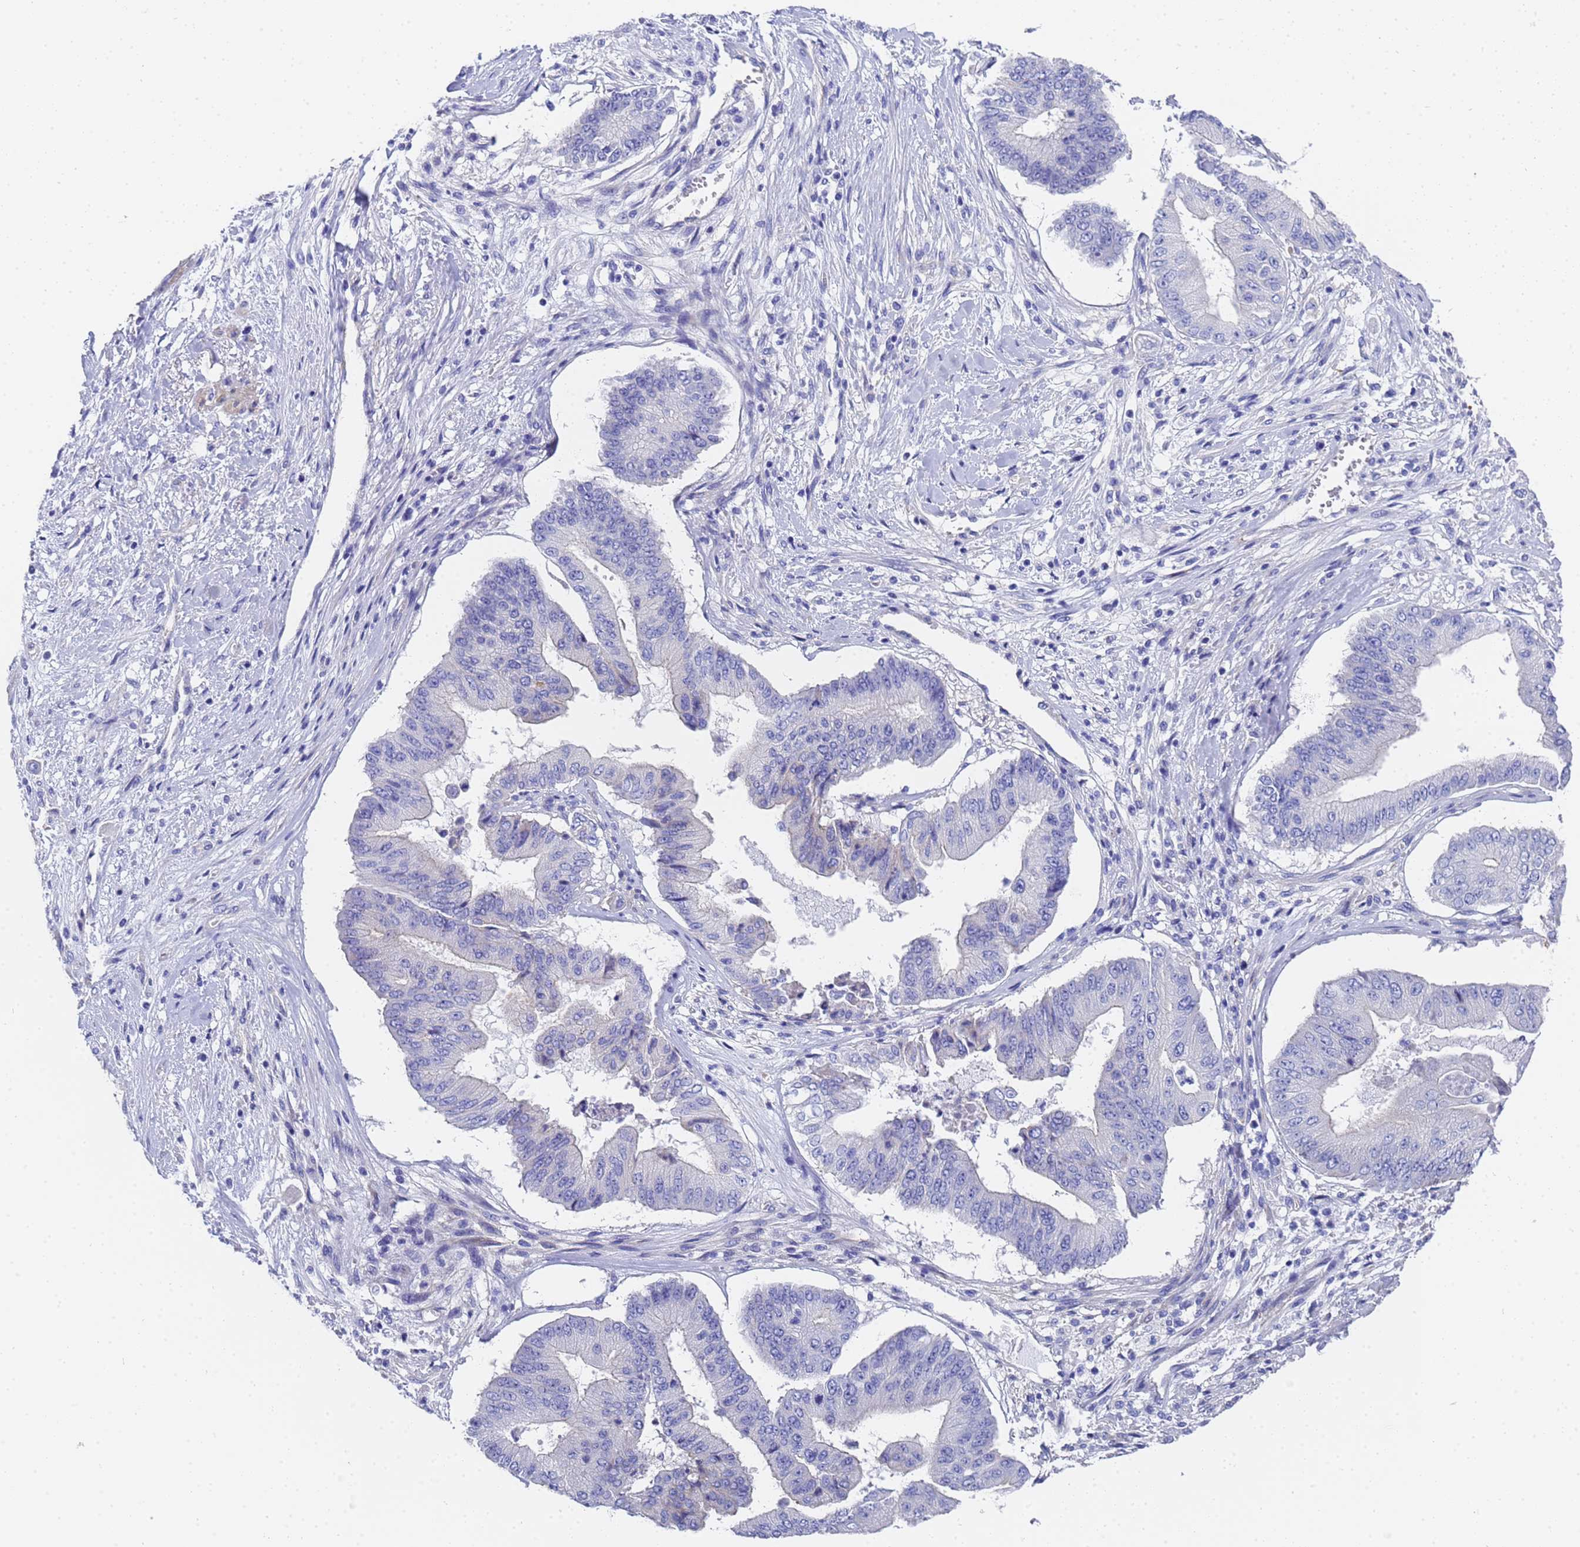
{"staining": {"intensity": "negative", "quantity": "none", "location": "none"}, "tissue": "pancreatic cancer", "cell_type": "Tumor cells", "image_type": "cancer", "snomed": [{"axis": "morphology", "description": "Adenocarcinoma, NOS"}, {"axis": "topography", "description": "Pancreas"}], "caption": "An immunohistochemistry (IHC) micrograph of adenocarcinoma (pancreatic) is shown. There is no staining in tumor cells of adenocarcinoma (pancreatic).", "gene": "TUBB1", "patient": {"sex": "female", "age": 77}}